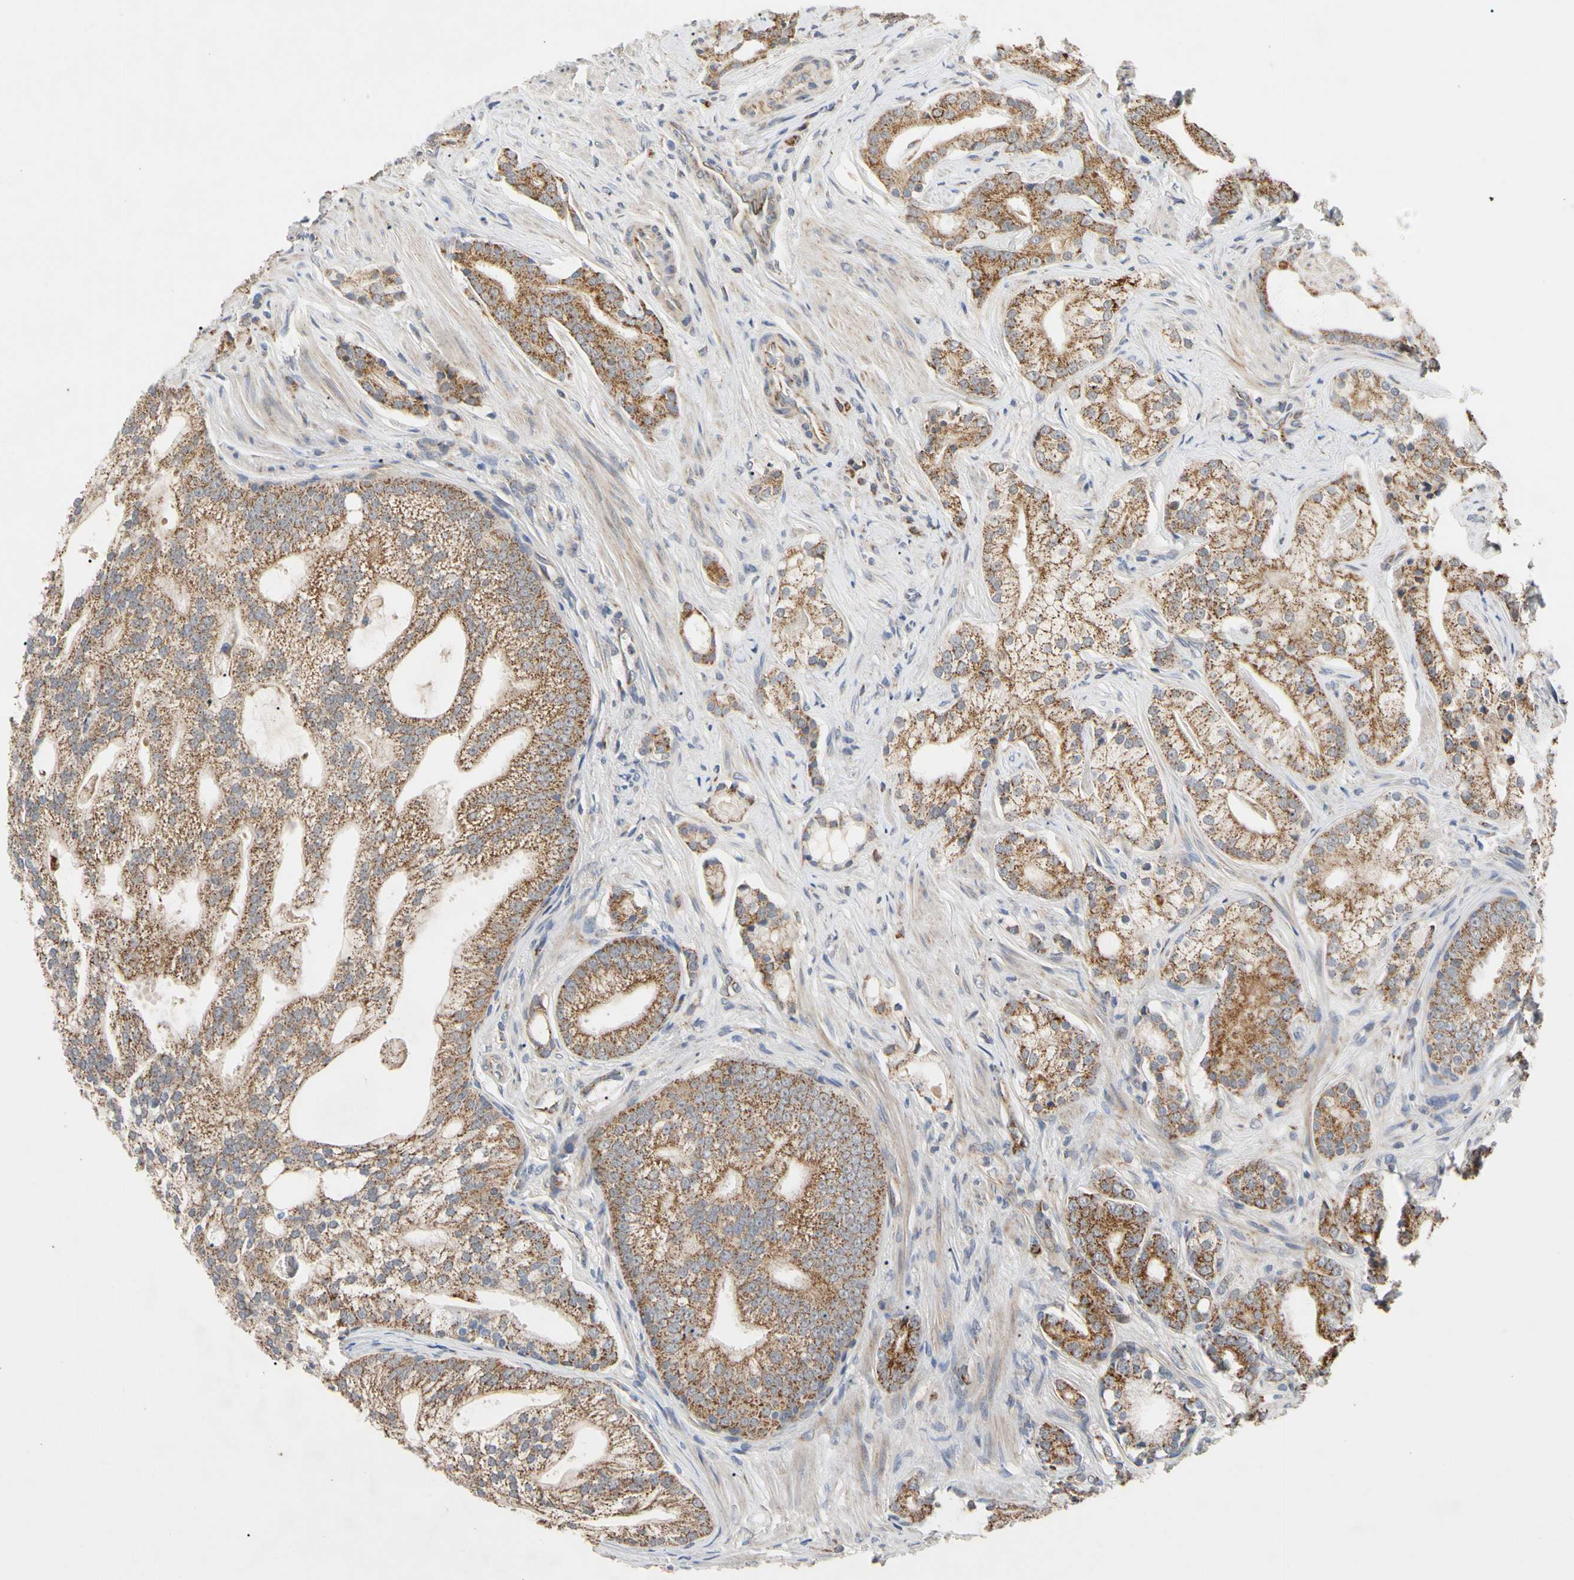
{"staining": {"intensity": "moderate", "quantity": ">75%", "location": "cytoplasmic/membranous"}, "tissue": "prostate cancer", "cell_type": "Tumor cells", "image_type": "cancer", "snomed": [{"axis": "morphology", "description": "Adenocarcinoma, Low grade"}, {"axis": "topography", "description": "Prostate"}], "caption": "Immunohistochemistry micrograph of prostate cancer (adenocarcinoma (low-grade)) stained for a protein (brown), which displays medium levels of moderate cytoplasmic/membranous expression in approximately >75% of tumor cells.", "gene": "GPD2", "patient": {"sex": "male", "age": 58}}